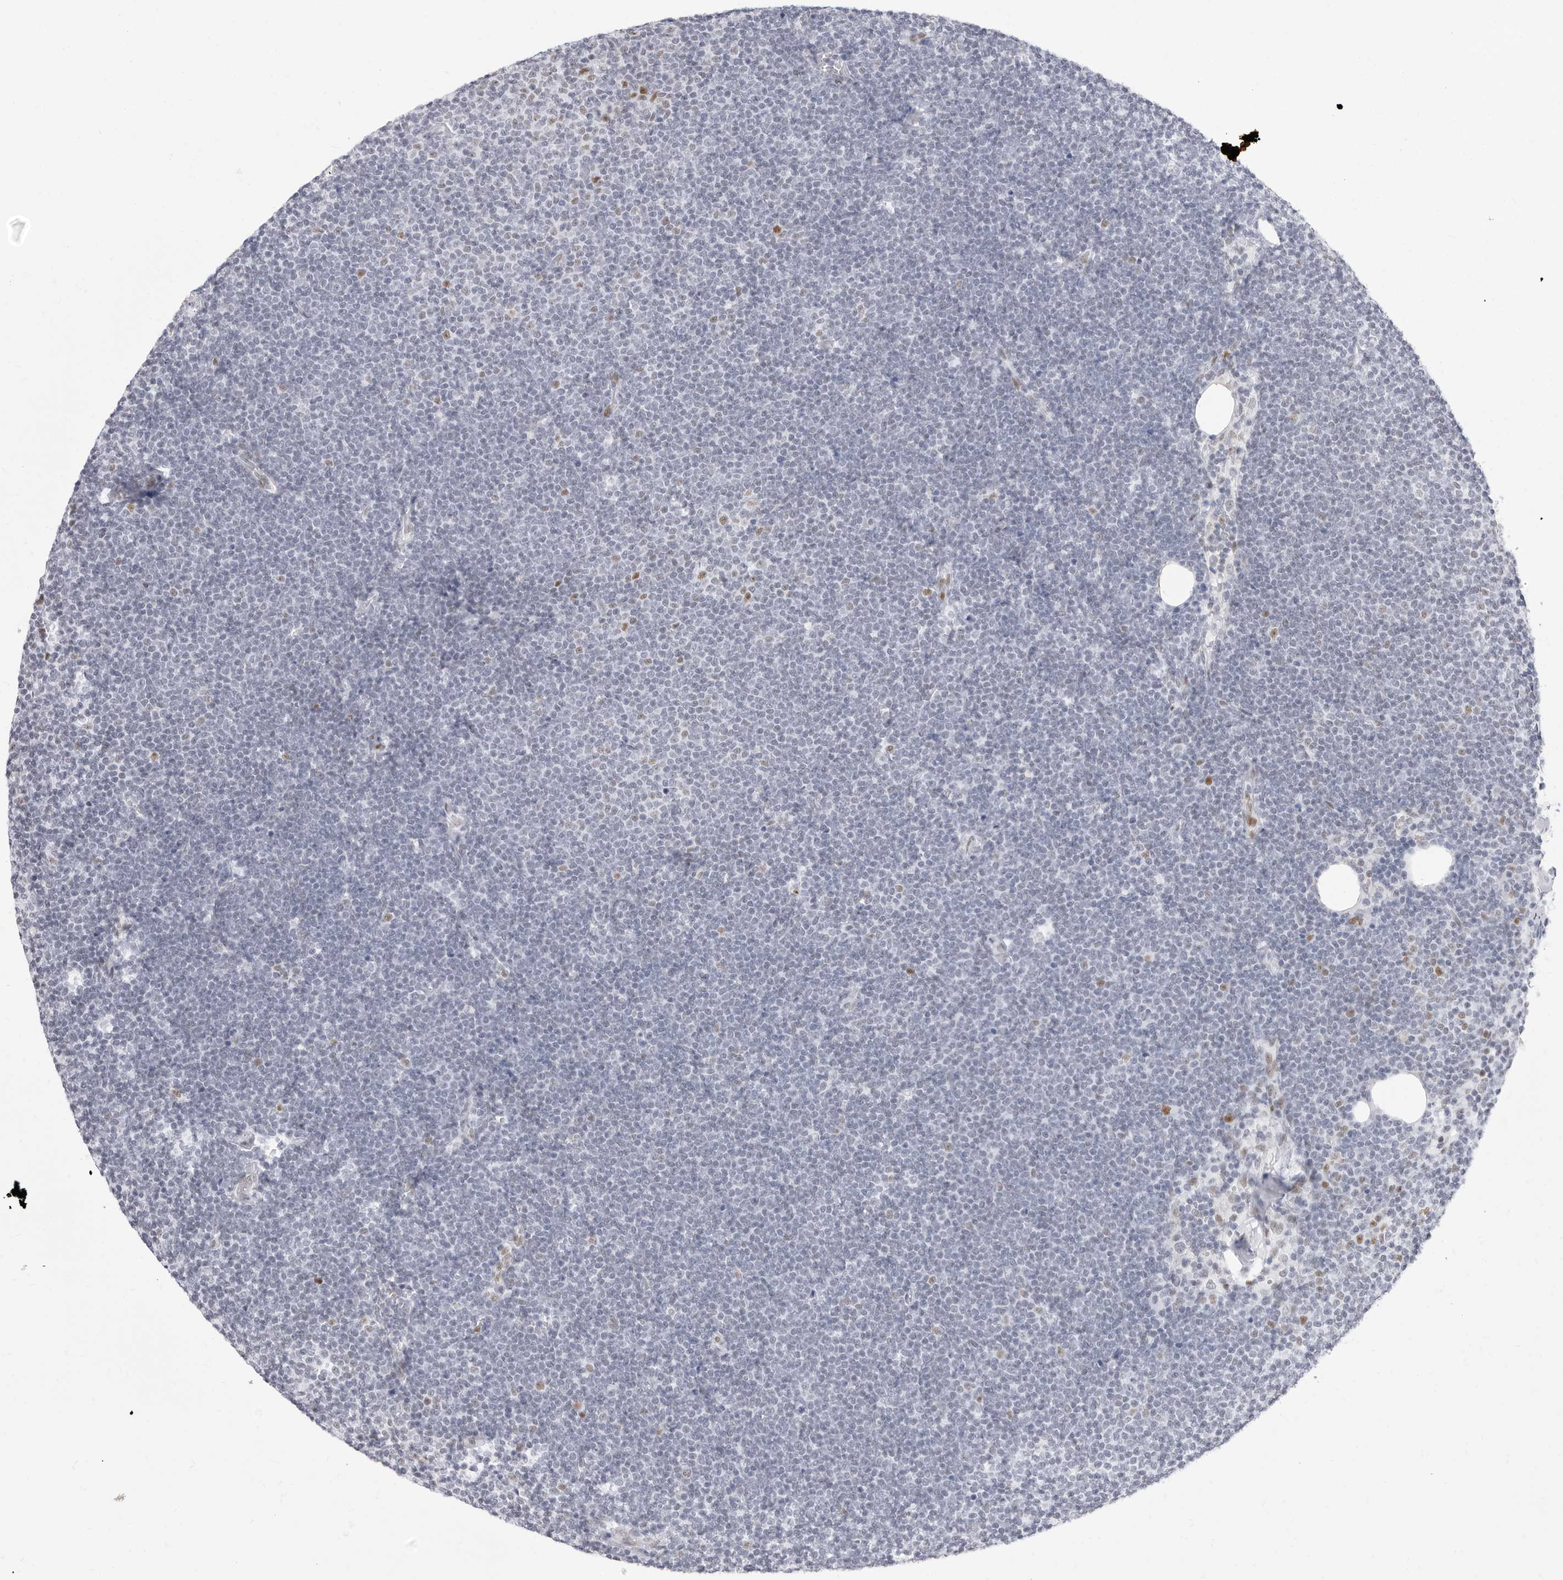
{"staining": {"intensity": "moderate", "quantity": "<25%", "location": "nuclear"}, "tissue": "lymphoma", "cell_type": "Tumor cells", "image_type": "cancer", "snomed": [{"axis": "morphology", "description": "Malignant lymphoma, non-Hodgkin's type, Low grade"}, {"axis": "topography", "description": "Lymph node"}], "caption": "Protein expression analysis of human low-grade malignant lymphoma, non-Hodgkin's type reveals moderate nuclear positivity in approximately <25% of tumor cells.", "gene": "NASP", "patient": {"sex": "female", "age": 53}}